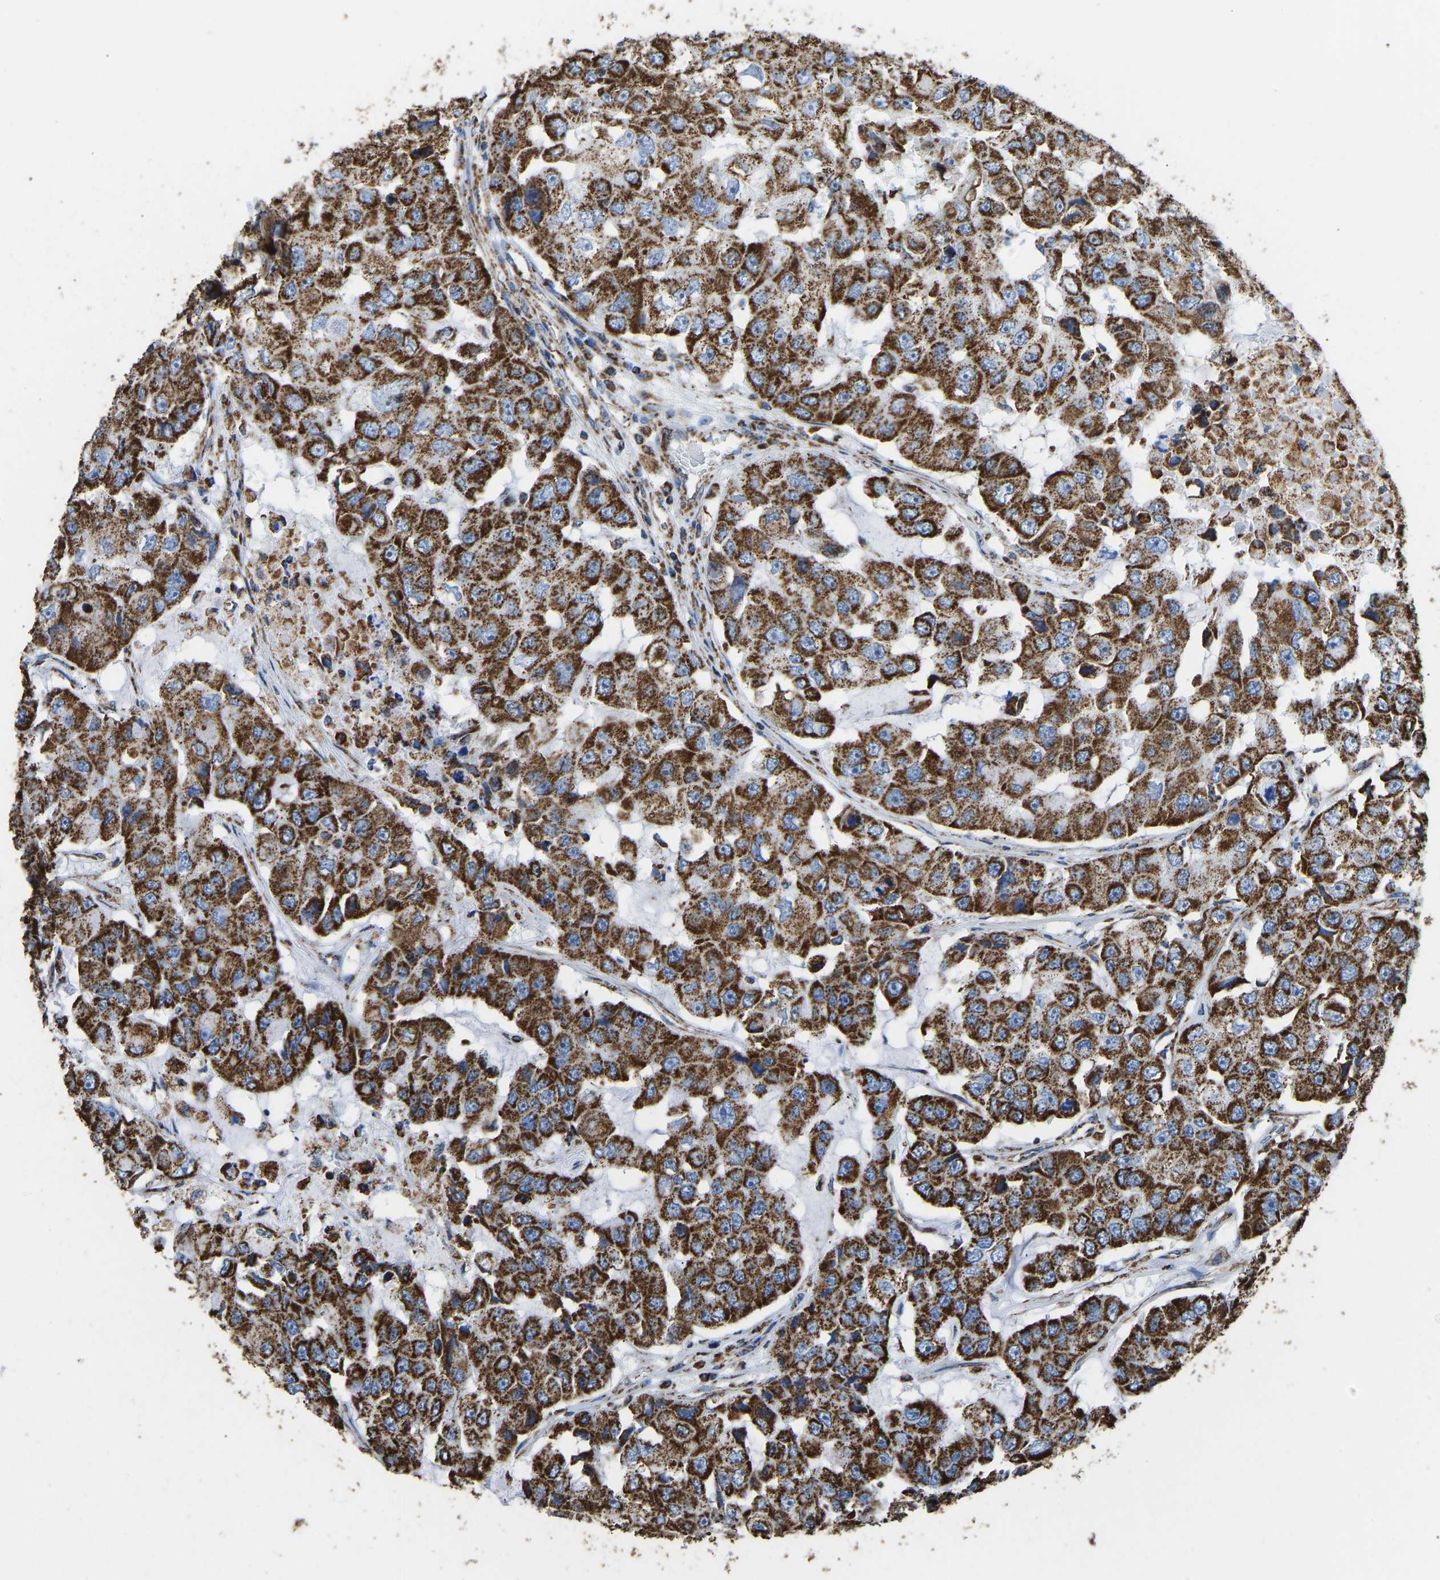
{"staining": {"intensity": "strong", "quantity": ">75%", "location": "cytoplasmic/membranous"}, "tissue": "breast cancer", "cell_type": "Tumor cells", "image_type": "cancer", "snomed": [{"axis": "morphology", "description": "Duct carcinoma"}, {"axis": "topography", "description": "Breast"}], "caption": "Immunohistochemistry (IHC) photomicrograph of neoplastic tissue: human intraductal carcinoma (breast) stained using IHC reveals high levels of strong protein expression localized specifically in the cytoplasmic/membranous of tumor cells, appearing as a cytoplasmic/membranous brown color.", "gene": "IRX6", "patient": {"sex": "female", "age": 27}}